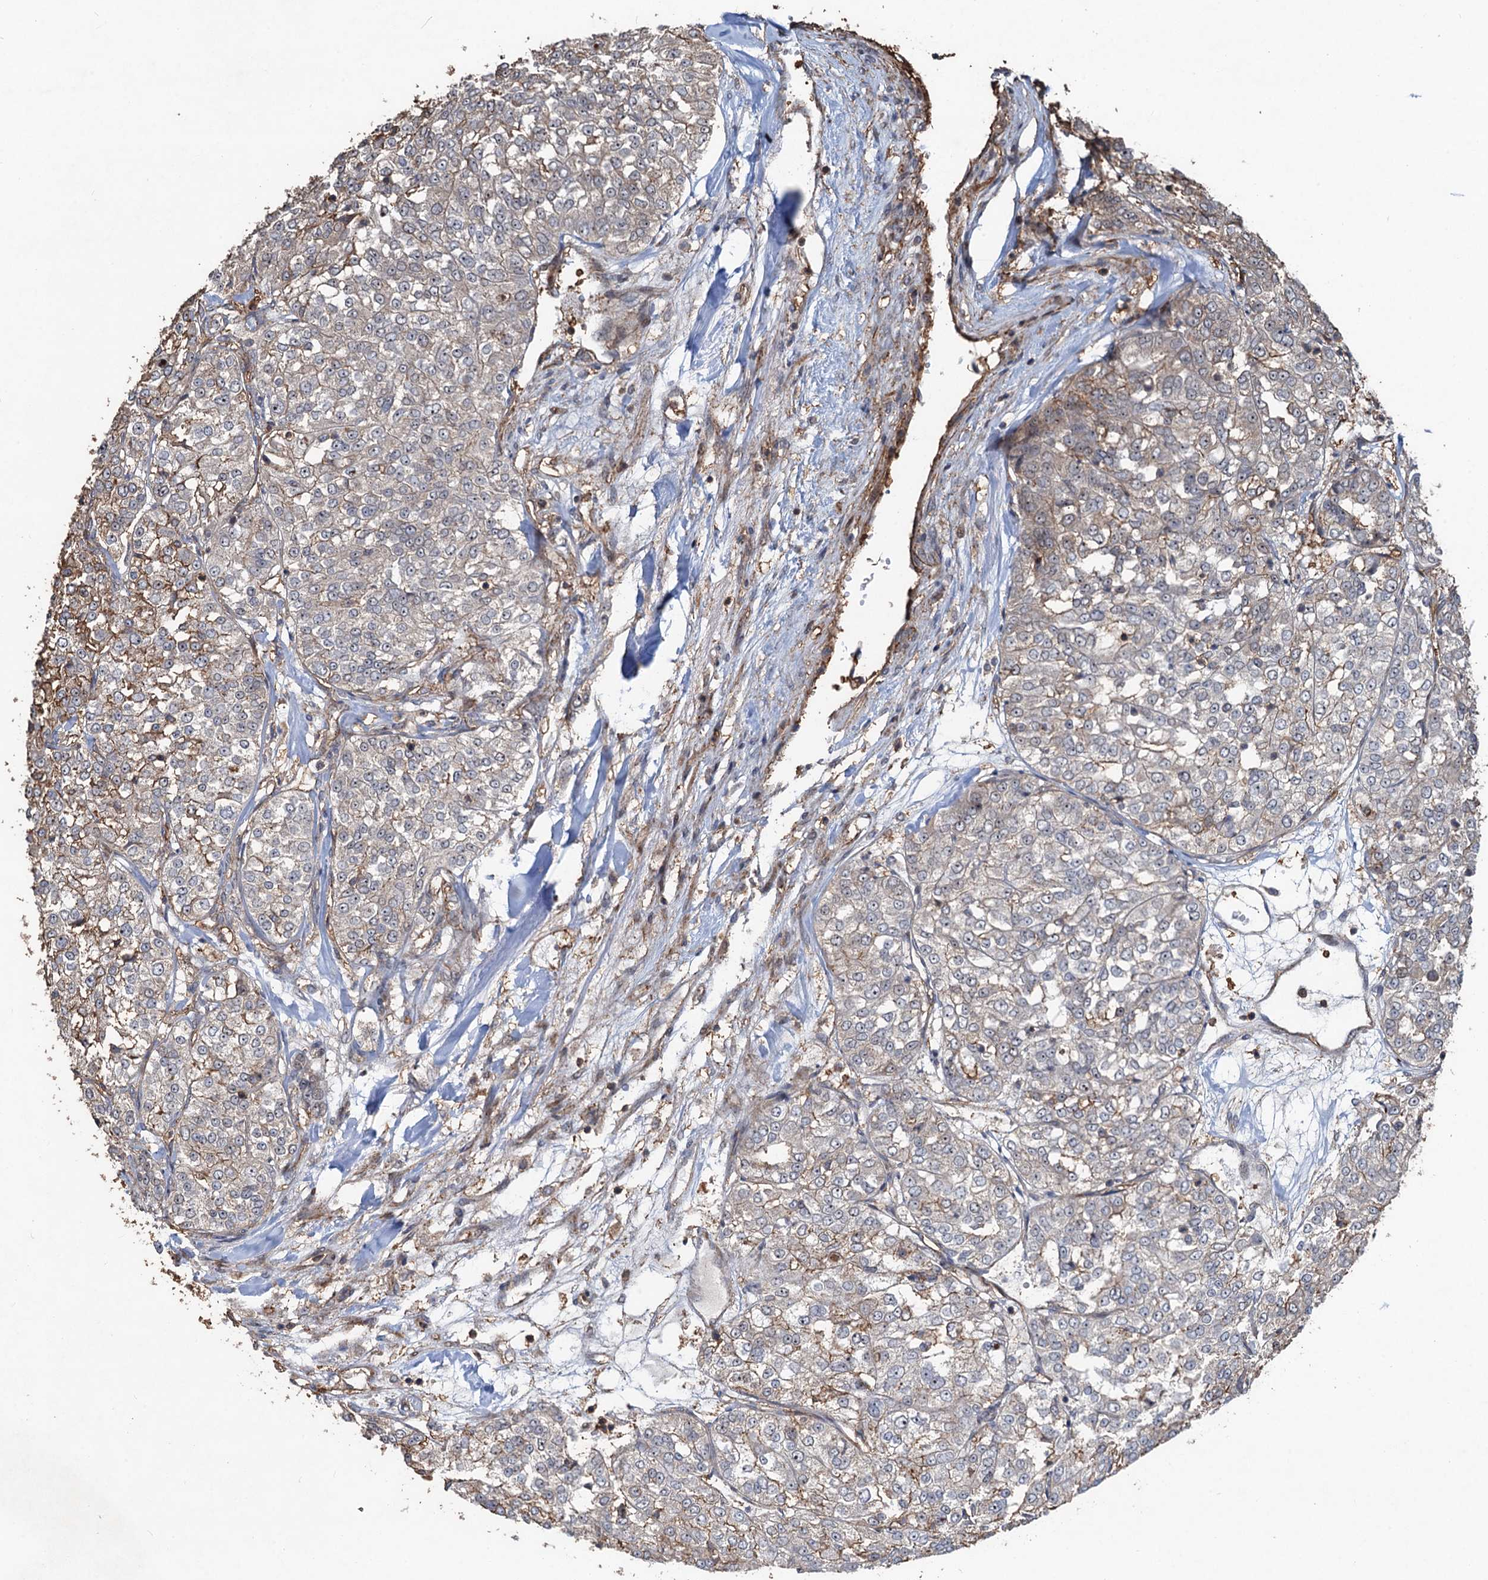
{"staining": {"intensity": "weak", "quantity": "<25%", "location": "cytoplasmic/membranous"}, "tissue": "renal cancer", "cell_type": "Tumor cells", "image_type": "cancer", "snomed": [{"axis": "morphology", "description": "Adenocarcinoma, NOS"}, {"axis": "topography", "description": "Kidney"}], "caption": "IHC of human renal adenocarcinoma shows no positivity in tumor cells.", "gene": "TMA16", "patient": {"sex": "female", "age": 63}}